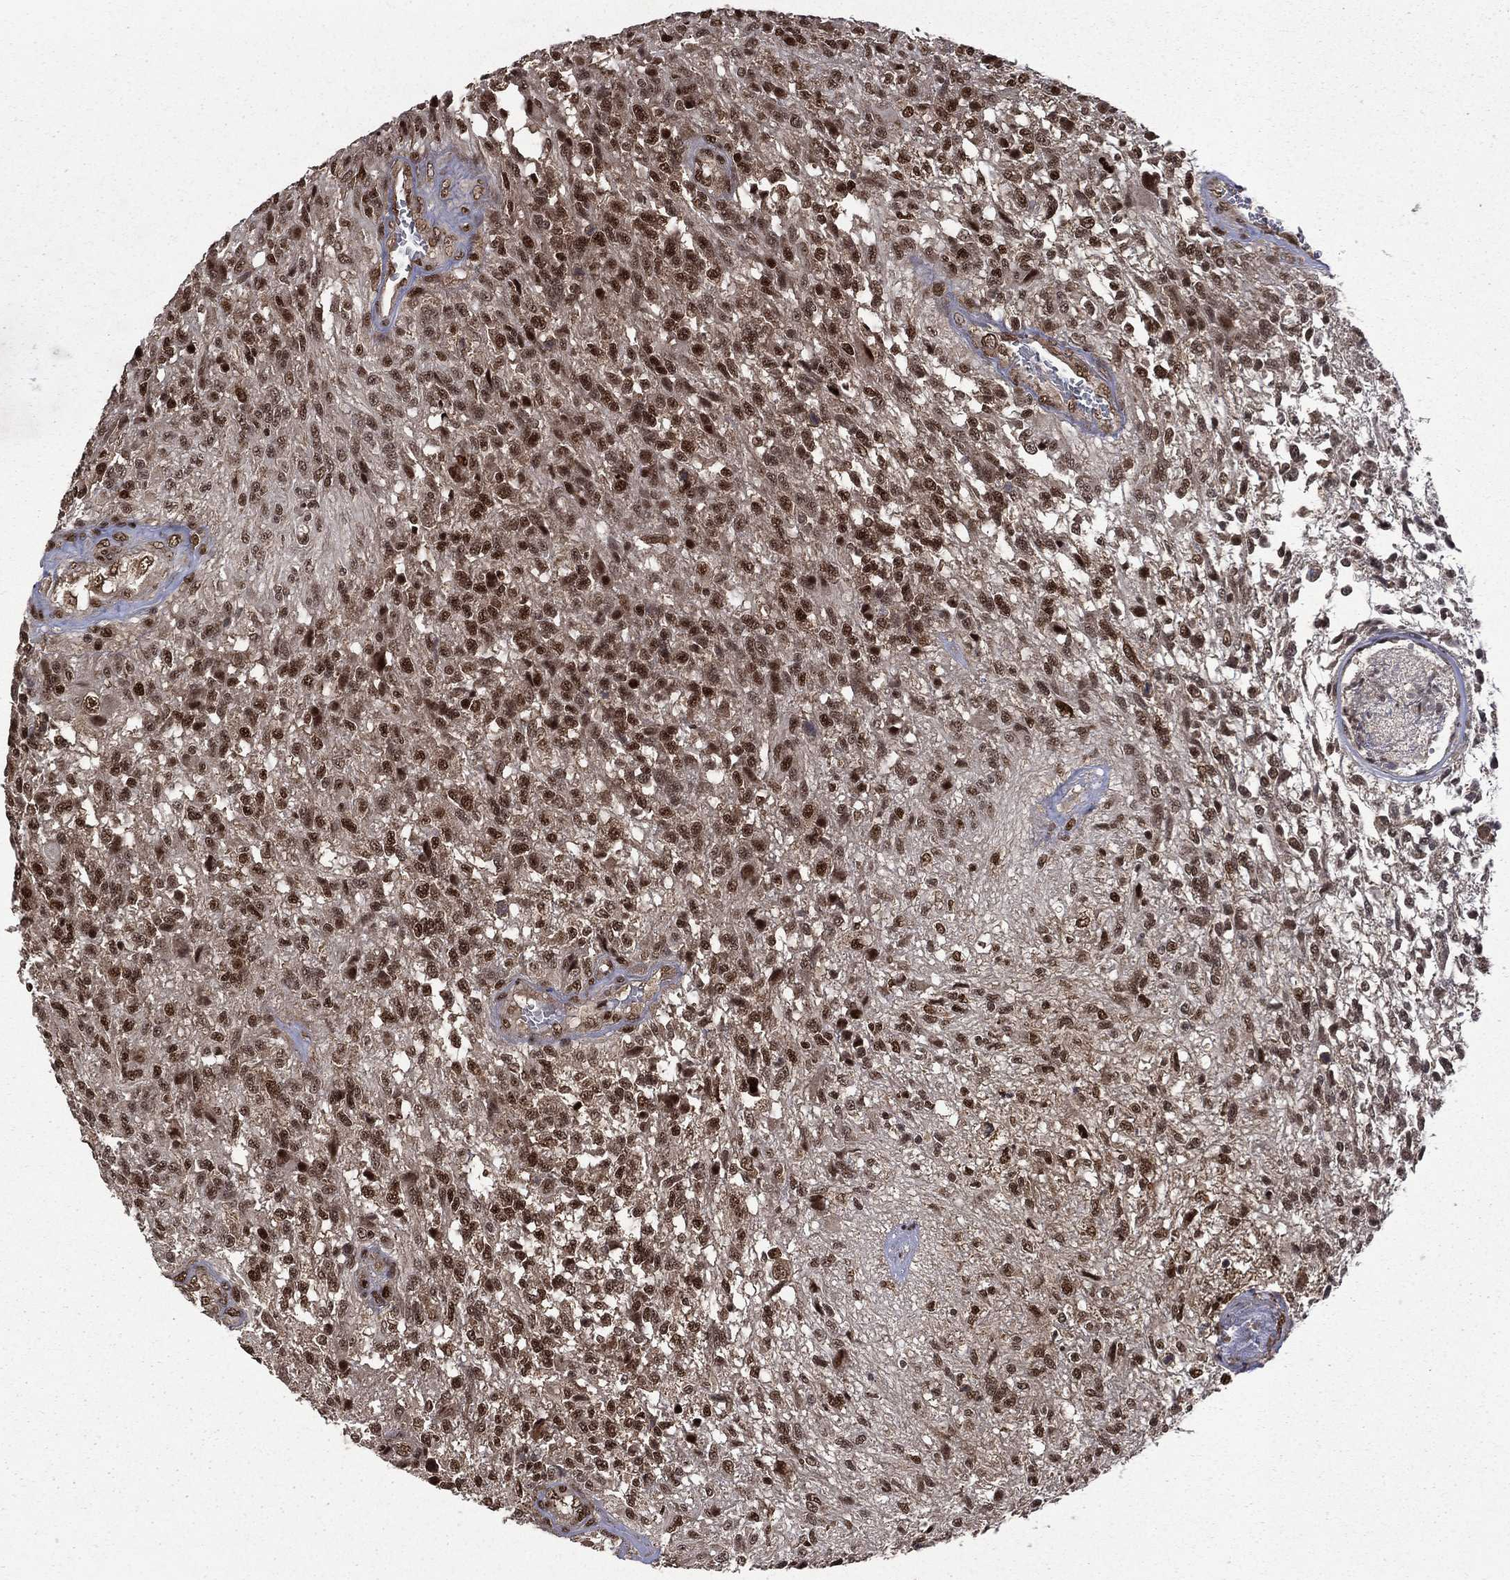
{"staining": {"intensity": "strong", "quantity": "25%-75%", "location": "nuclear"}, "tissue": "glioma", "cell_type": "Tumor cells", "image_type": "cancer", "snomed": [{"axis": "morphology", "description": "Glioma, malignant, High grade"}, {"axis": "topography", "description": "Brain"}], "caption": "Protein expression by immunohistochemistry shows strong nuclear staining in about 25%-75% of tumor cells in malignant glioma (high-grade).", "gene": "JMJD6", "patient": {"sex": "male", "age": 56}}